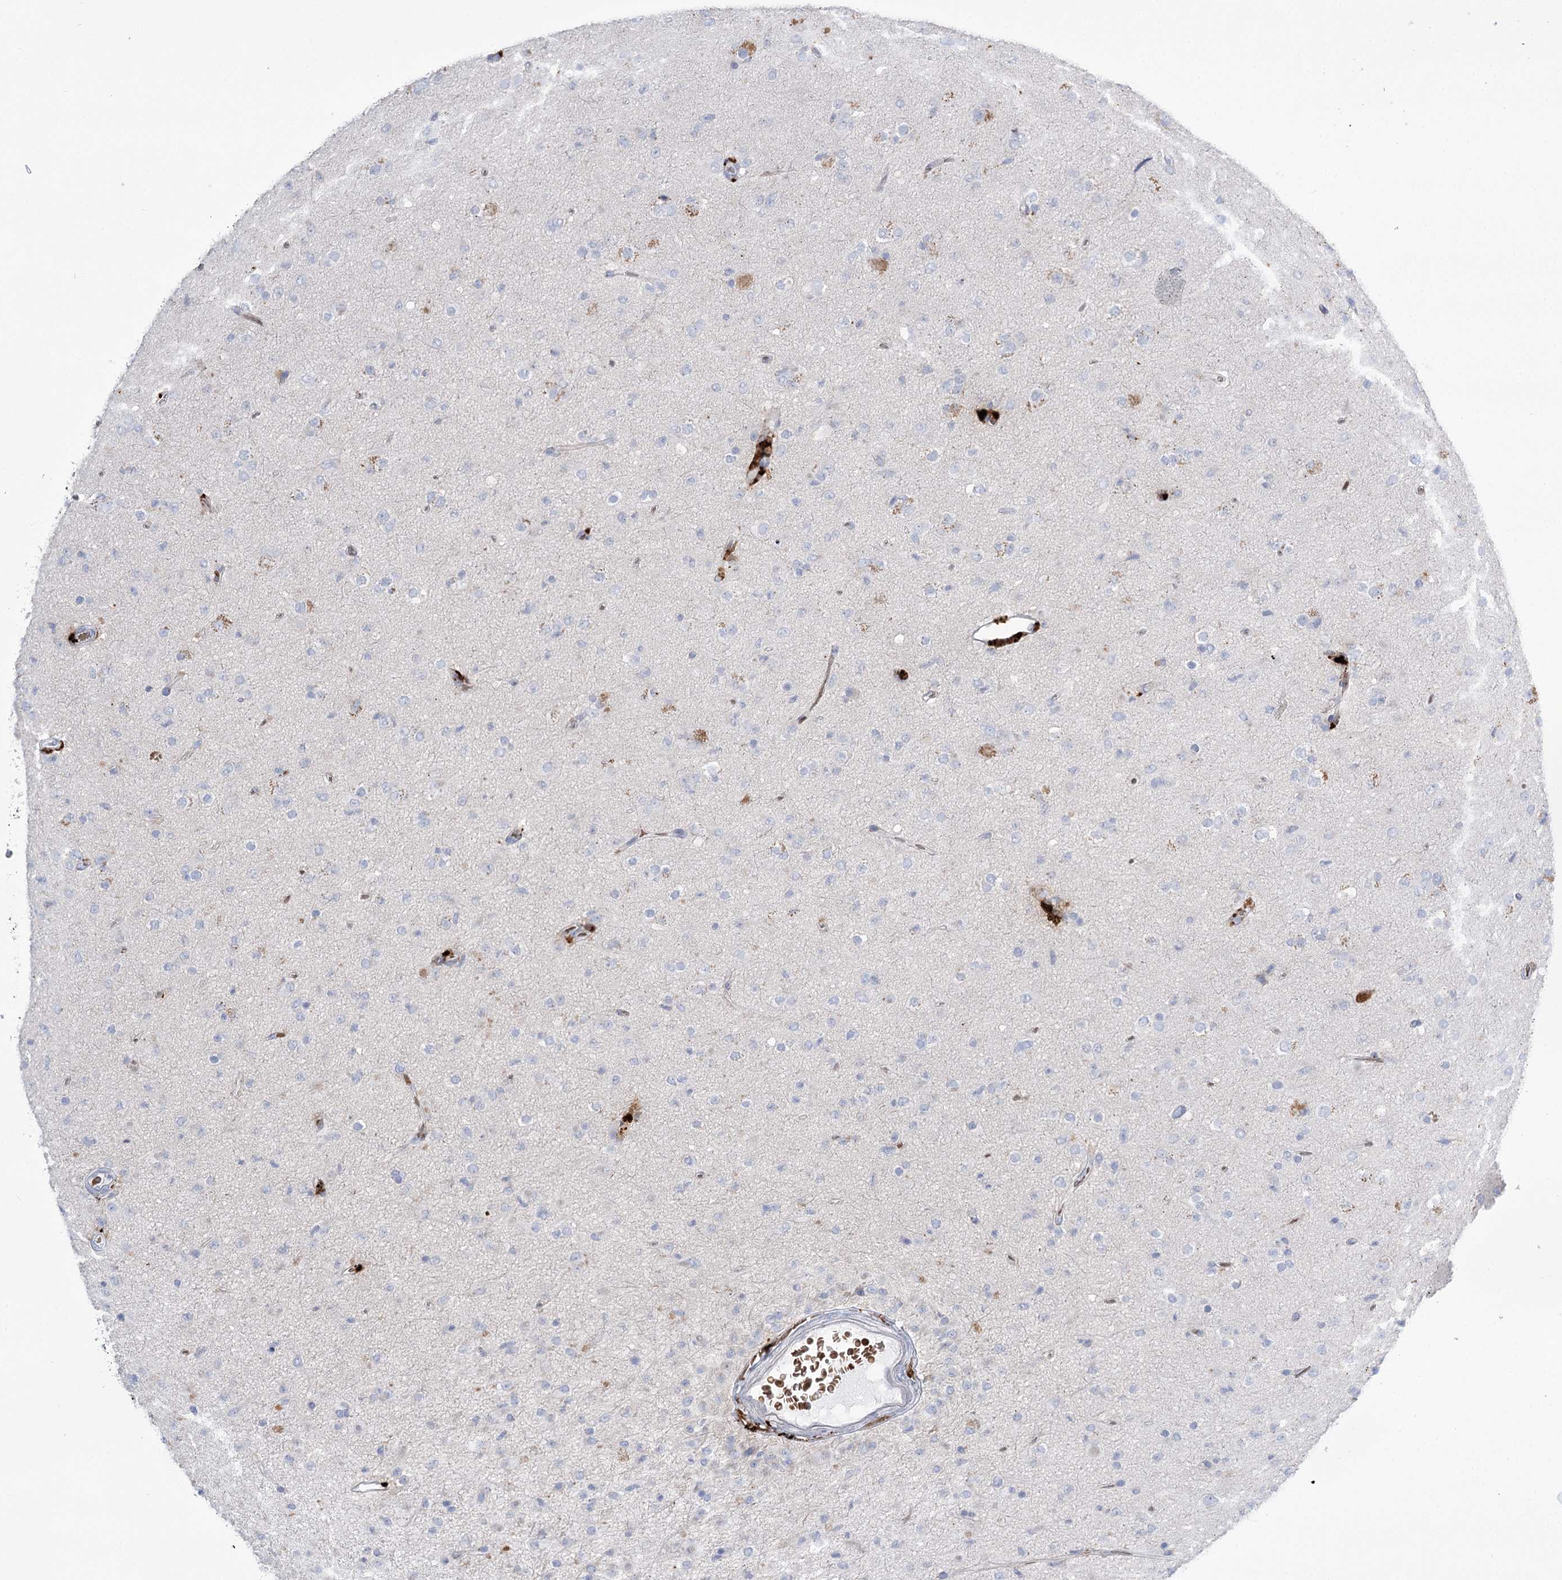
{"staining": {"intensity": "negative", "quantity": "none", "location": "none"}, "tissue": "glioma", "cell_type": "Tumor cells", "image_type": "cancer", "snomed": [{"axis": "morphology", "description": "Glioma, malignant, Low grade"}, {"axis": "topography", "description": "Brain"}], "caption": "DAB (3,3'-diaminobenzidine) immunohistochemical staining of human malignant glioma (low-grade) shows no significant expression in tumor cells.", "gene": "SIAE", "patient": {"sex": "male", "age": 65}}